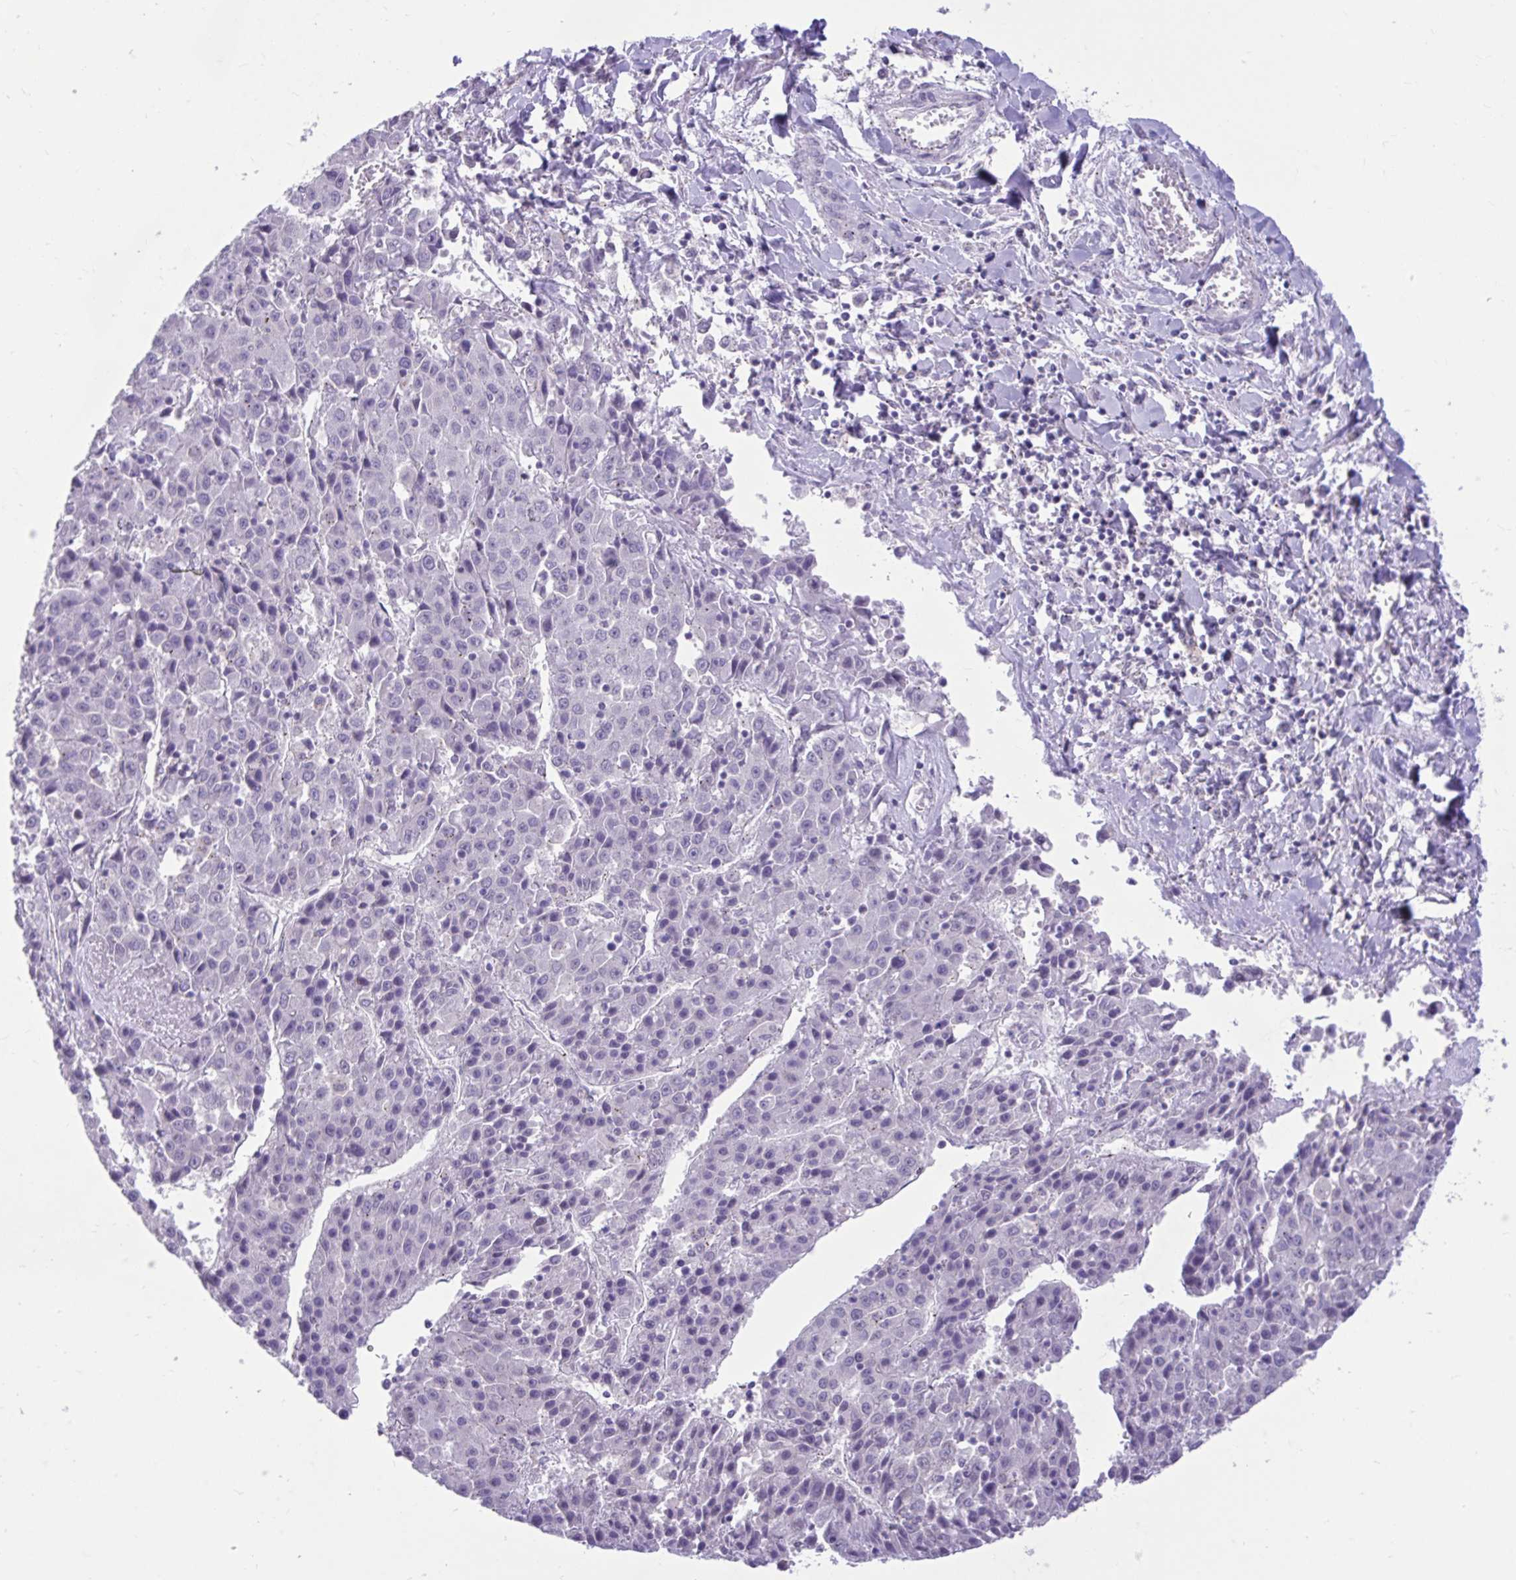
{"staining": {"intensity": "negative", "quantity": "none", "location": "none"}, "tissue": "liver cancer", "cell_type": "Tumor cells", "image_type": "cancer", "snomed": [{"axis": "morphology", "description": "Carcinoma, Hepatocellular, NOS"}, {"axis": "topography", "description": "Liver"}], "caption": "Tumor cells show no significant expression in liver cancer. (Immunohistochemistry (ihc), brightfield microscopy, high magnification).", "gene": "CEACAM18", "patient": {"sex": "female", "age": 53}}